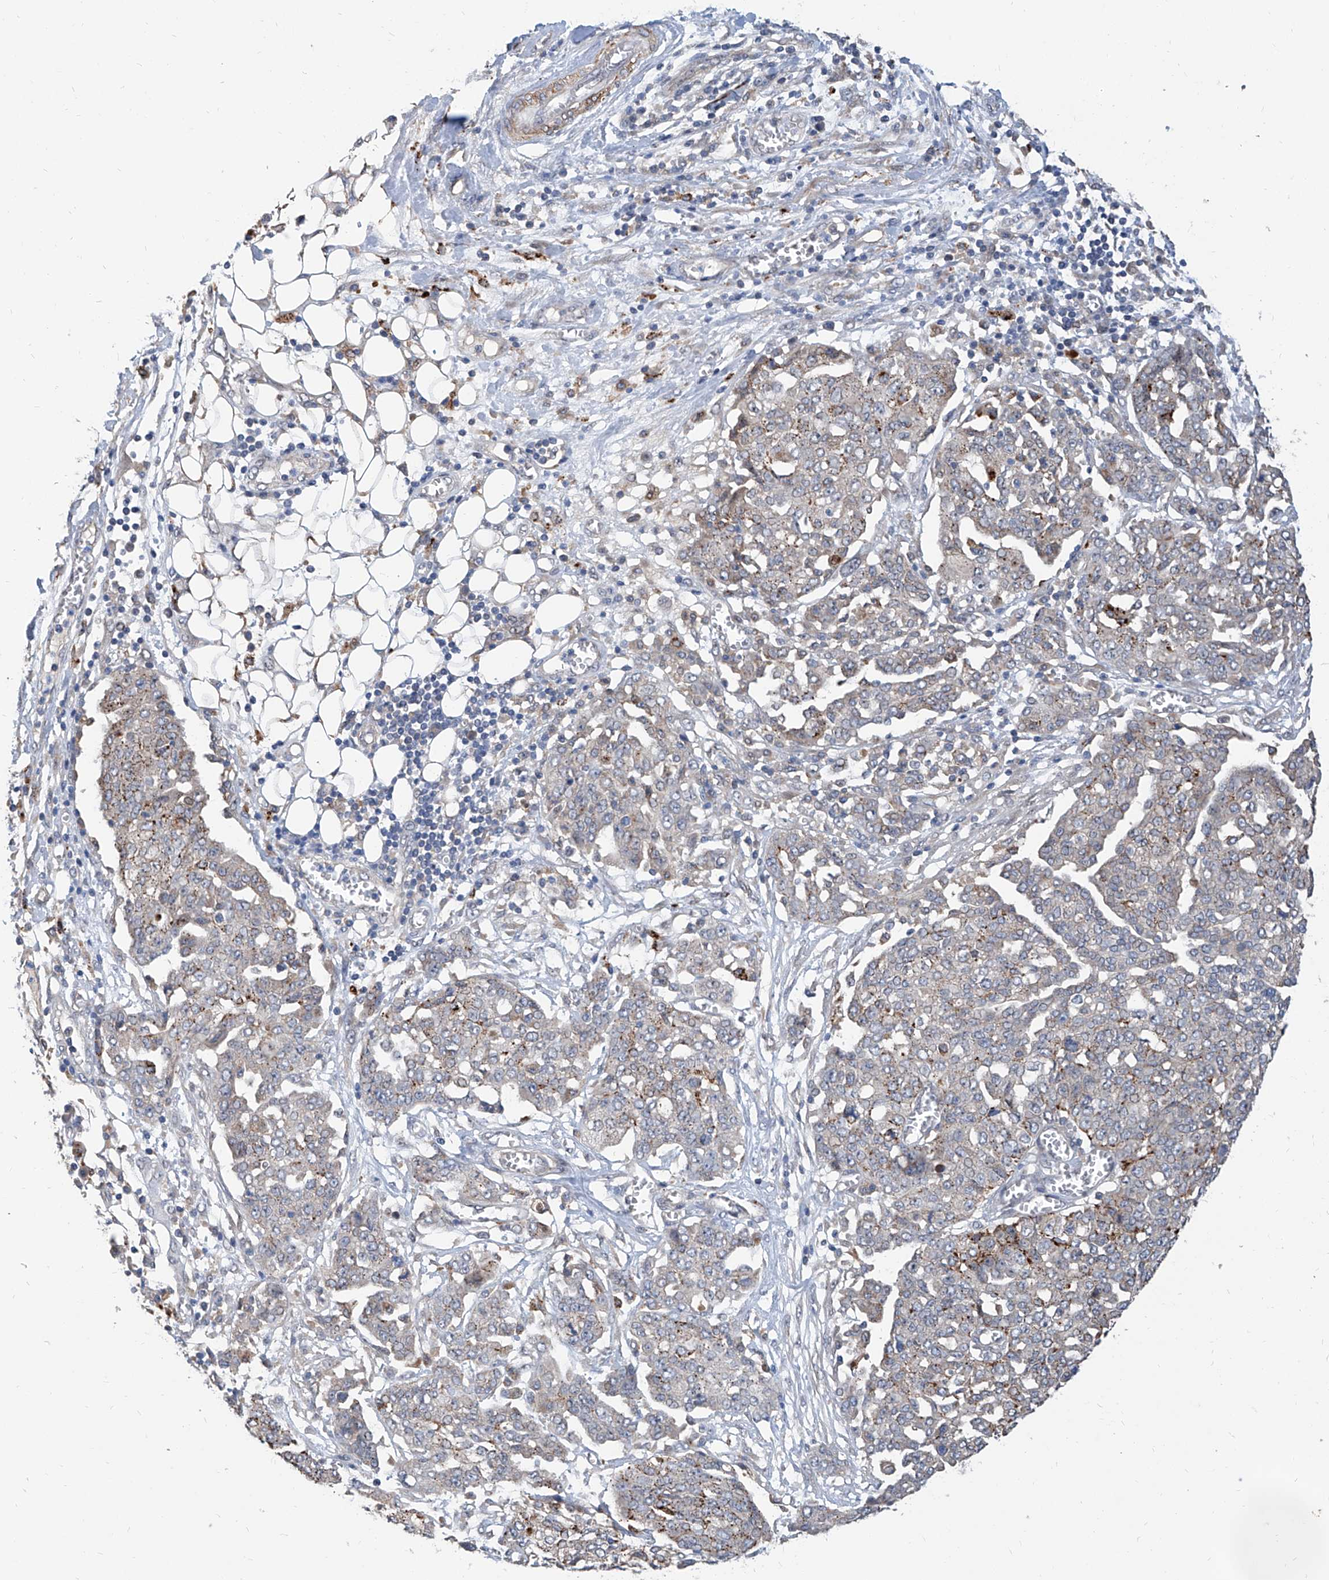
{"staining": {"intensity": "moderate", "quantity": "<25%", "location": "cytoplasmic/membranous"}, "tissue": "ovarian cancer", "cell_type": "Tumor cells", "image_type": "cancer", "snomed": [{"axis": "morphology", "description": "Cystadenocarcinoma, serous, NOS"}, {"axis": "topography", "description": "Soft tissue"}, {"axis": "topography", "description": "Ovary"}], "caption": "A low amount of moderate cytoplasmic/membranous positivity is present in about <25% of tumor cells in ovarian serous cystadenocarcinoma tissue. (Stains: DAB (3,3'-diaminobenzidine) in brown, nuclei in blue, Microscopy: brightfield microscopy at high magnification).", "gene": "MAGEE2", "patient": {"sex": "female", "age": 57}}